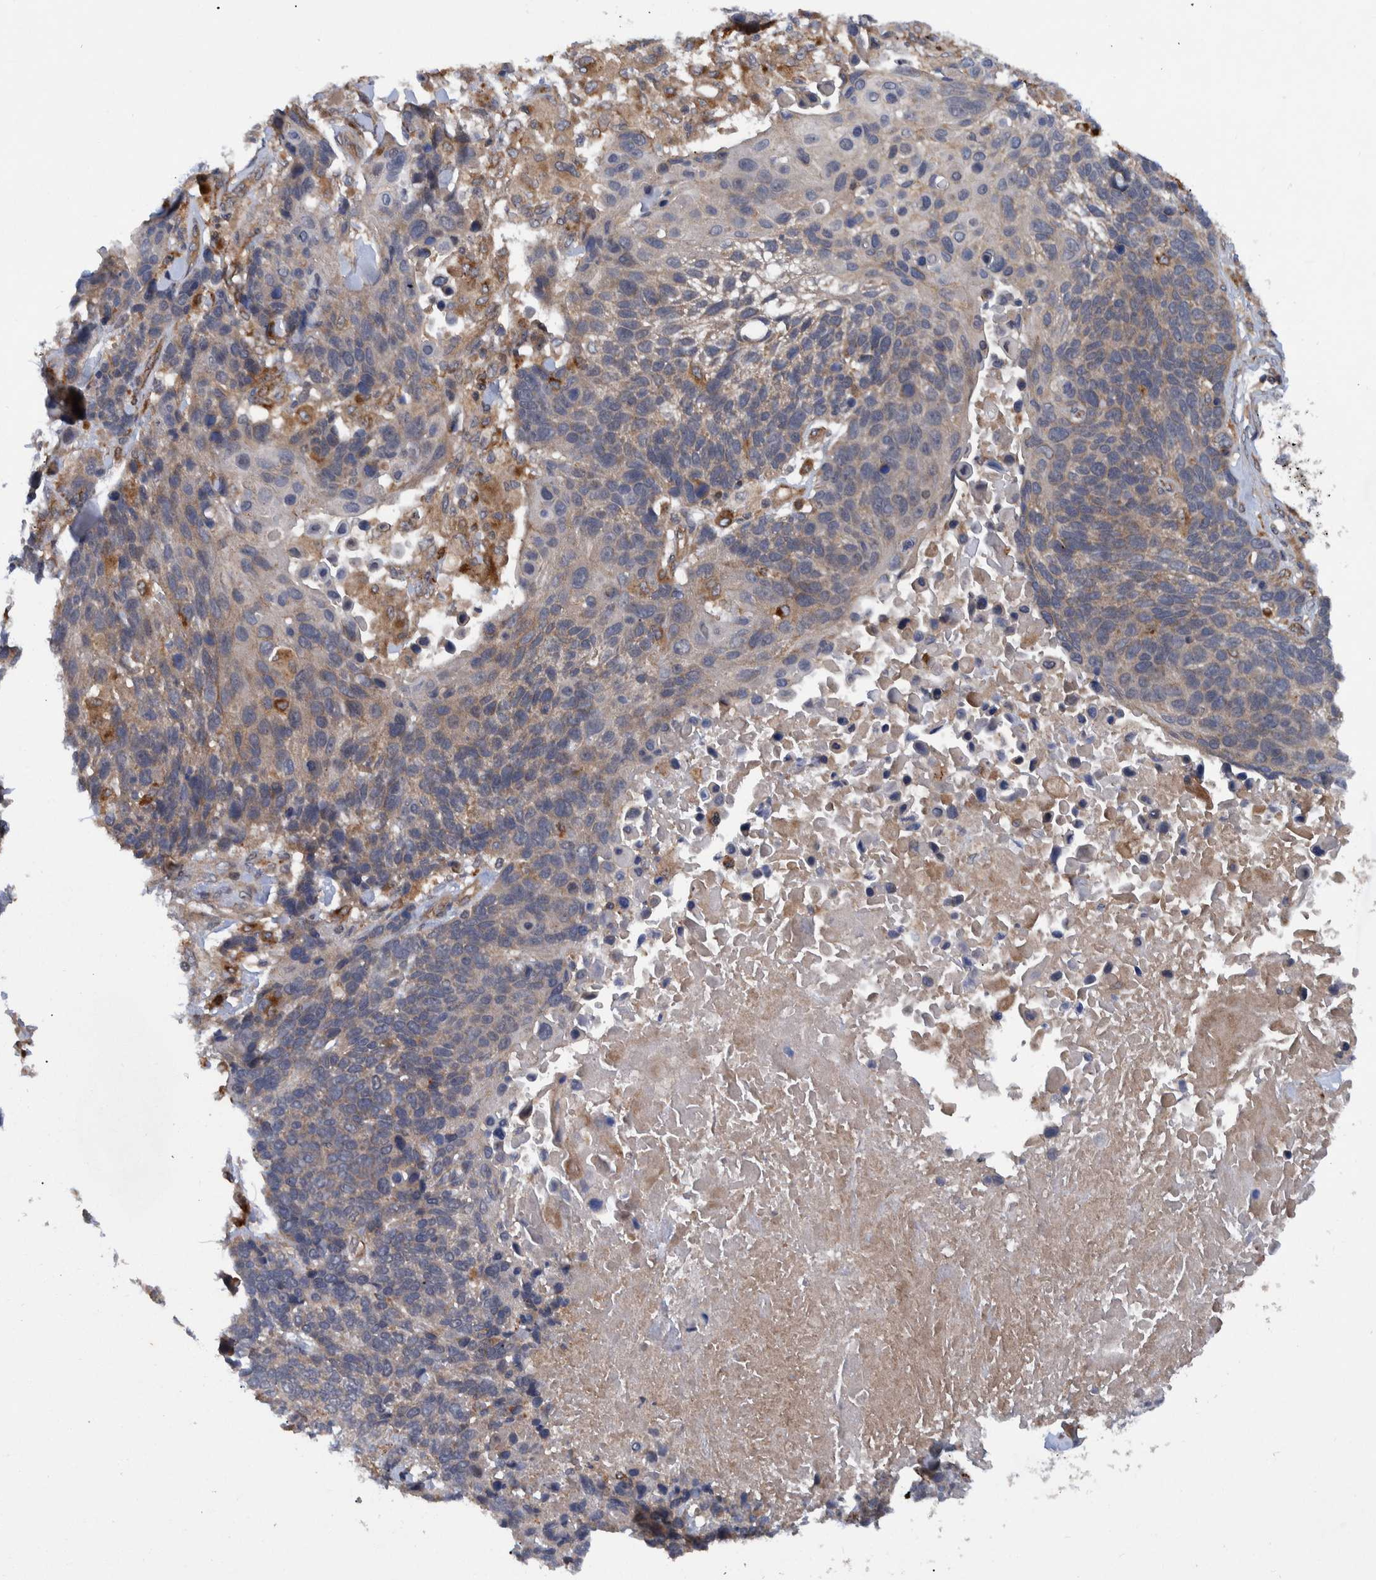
{"staining": {"intensity": "weak", "quantity": "<25%", "location": "cytoplasmic/membranous"}, "tissue": "lung cancer", "cell_type": "Tumor cells", "image_type": "cancer", "snomed": [{"axis": "morphology", "description": "Squamous cell carcinoma, NOS"}, {"axis": "topography", "description": "Lung"}], "caption": "There is no significant staining in tumor cells of lung cancer (squamous cell carcinoma).", "gene": "ITIH3", "patient": {"sex": "male", "age": 65}}